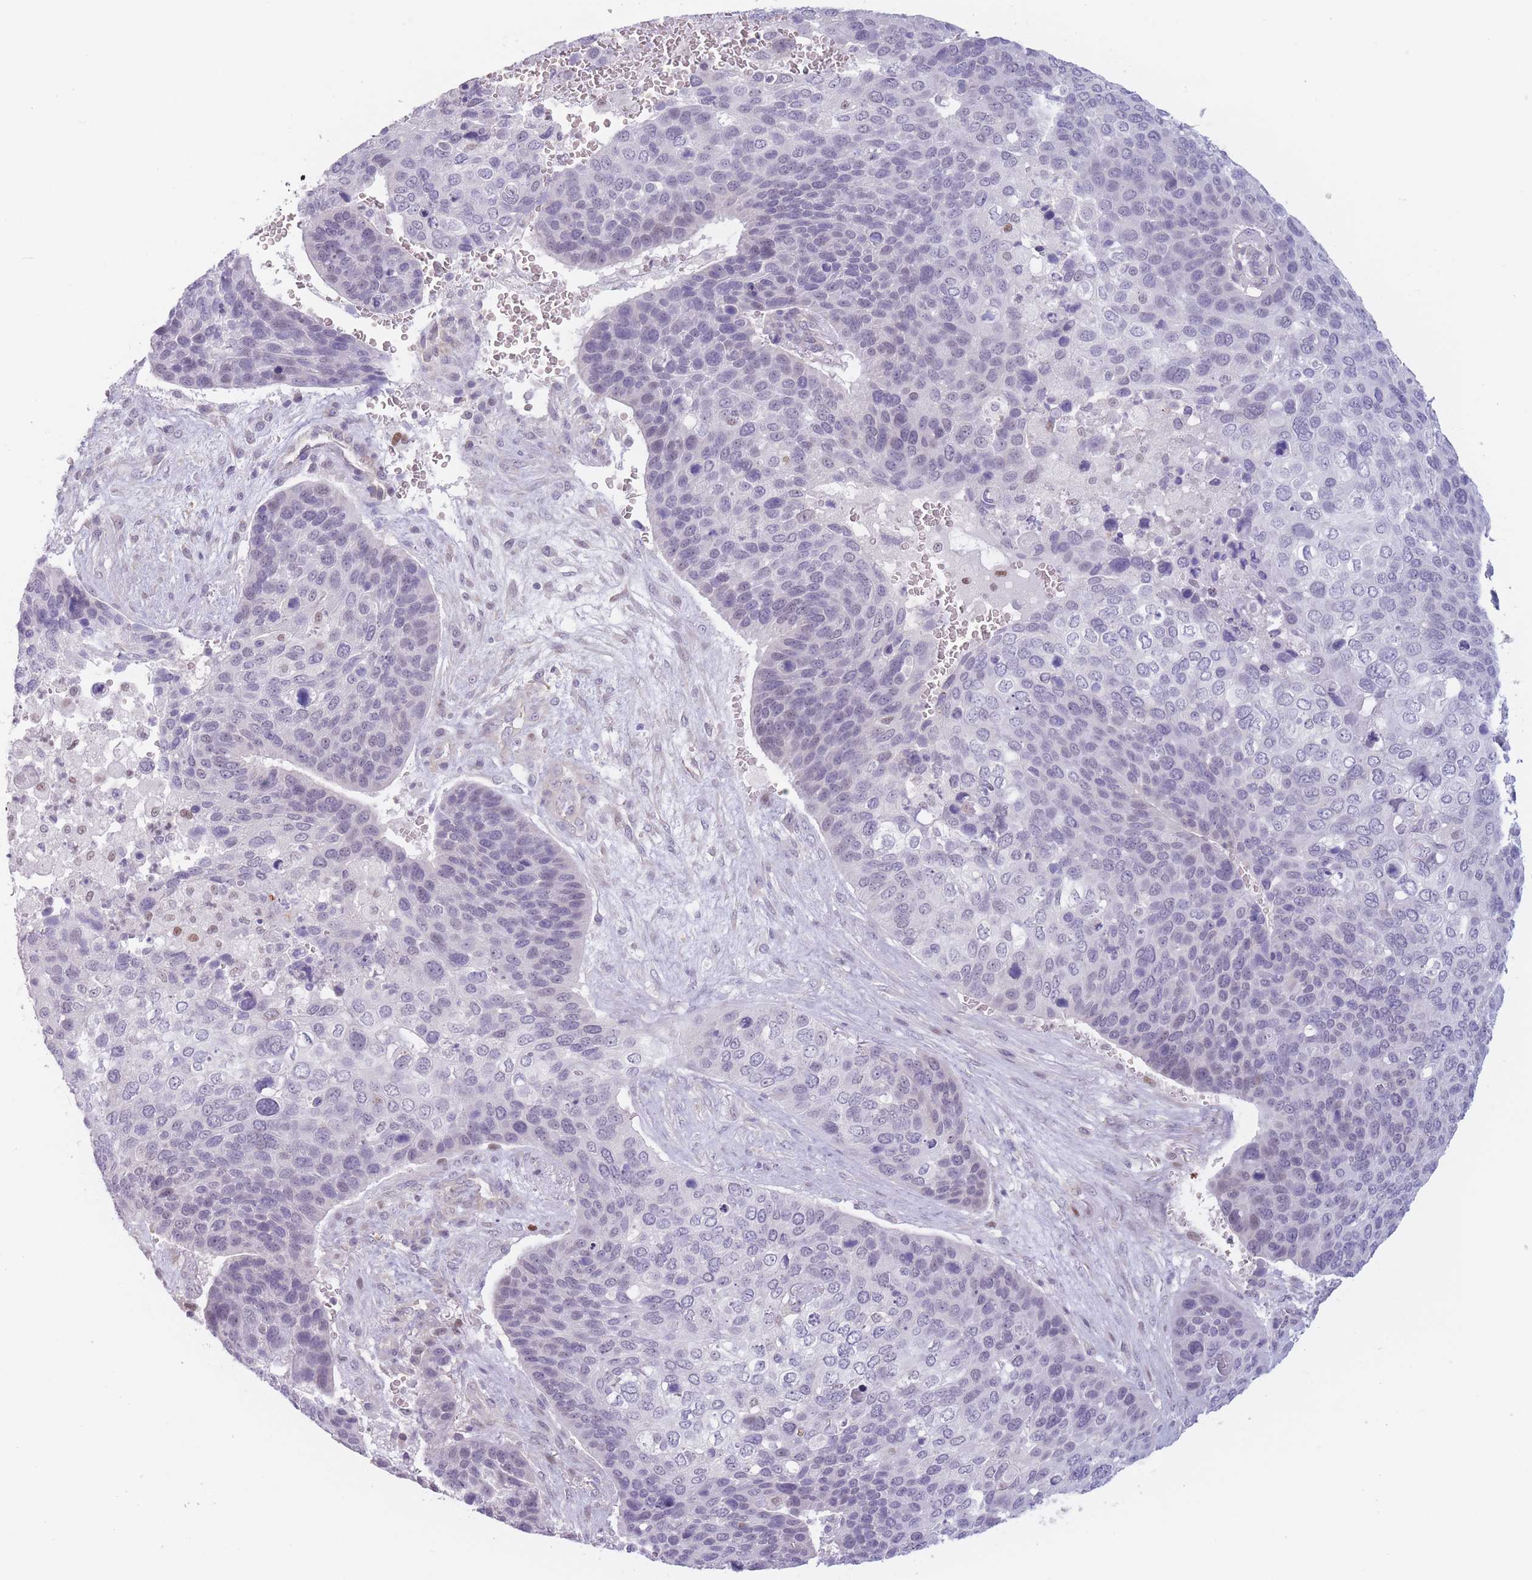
{"staining": {"intensity": "weak", "quantity": "<25%", "location": "nuclear"}, "tissue": "skin cancer", "cell_type": "Tumor cells", "image_type": "cancer", "snomed": [{"axis": "morphology", "description": "Basal cell carcinoma"}, {"axis": "topography", "description": "Skin"}], "caption": "Immunohistochemistry (IHC) micrograph of neoplastic tissue: human basal cell carcinoma (skin) stained with DAB (3,3'-diaminobenzidine) reveals no significant protein staining in tumor cells.", "gene": "ZNF439", "patient": {"sex": "female", "age": 74}}